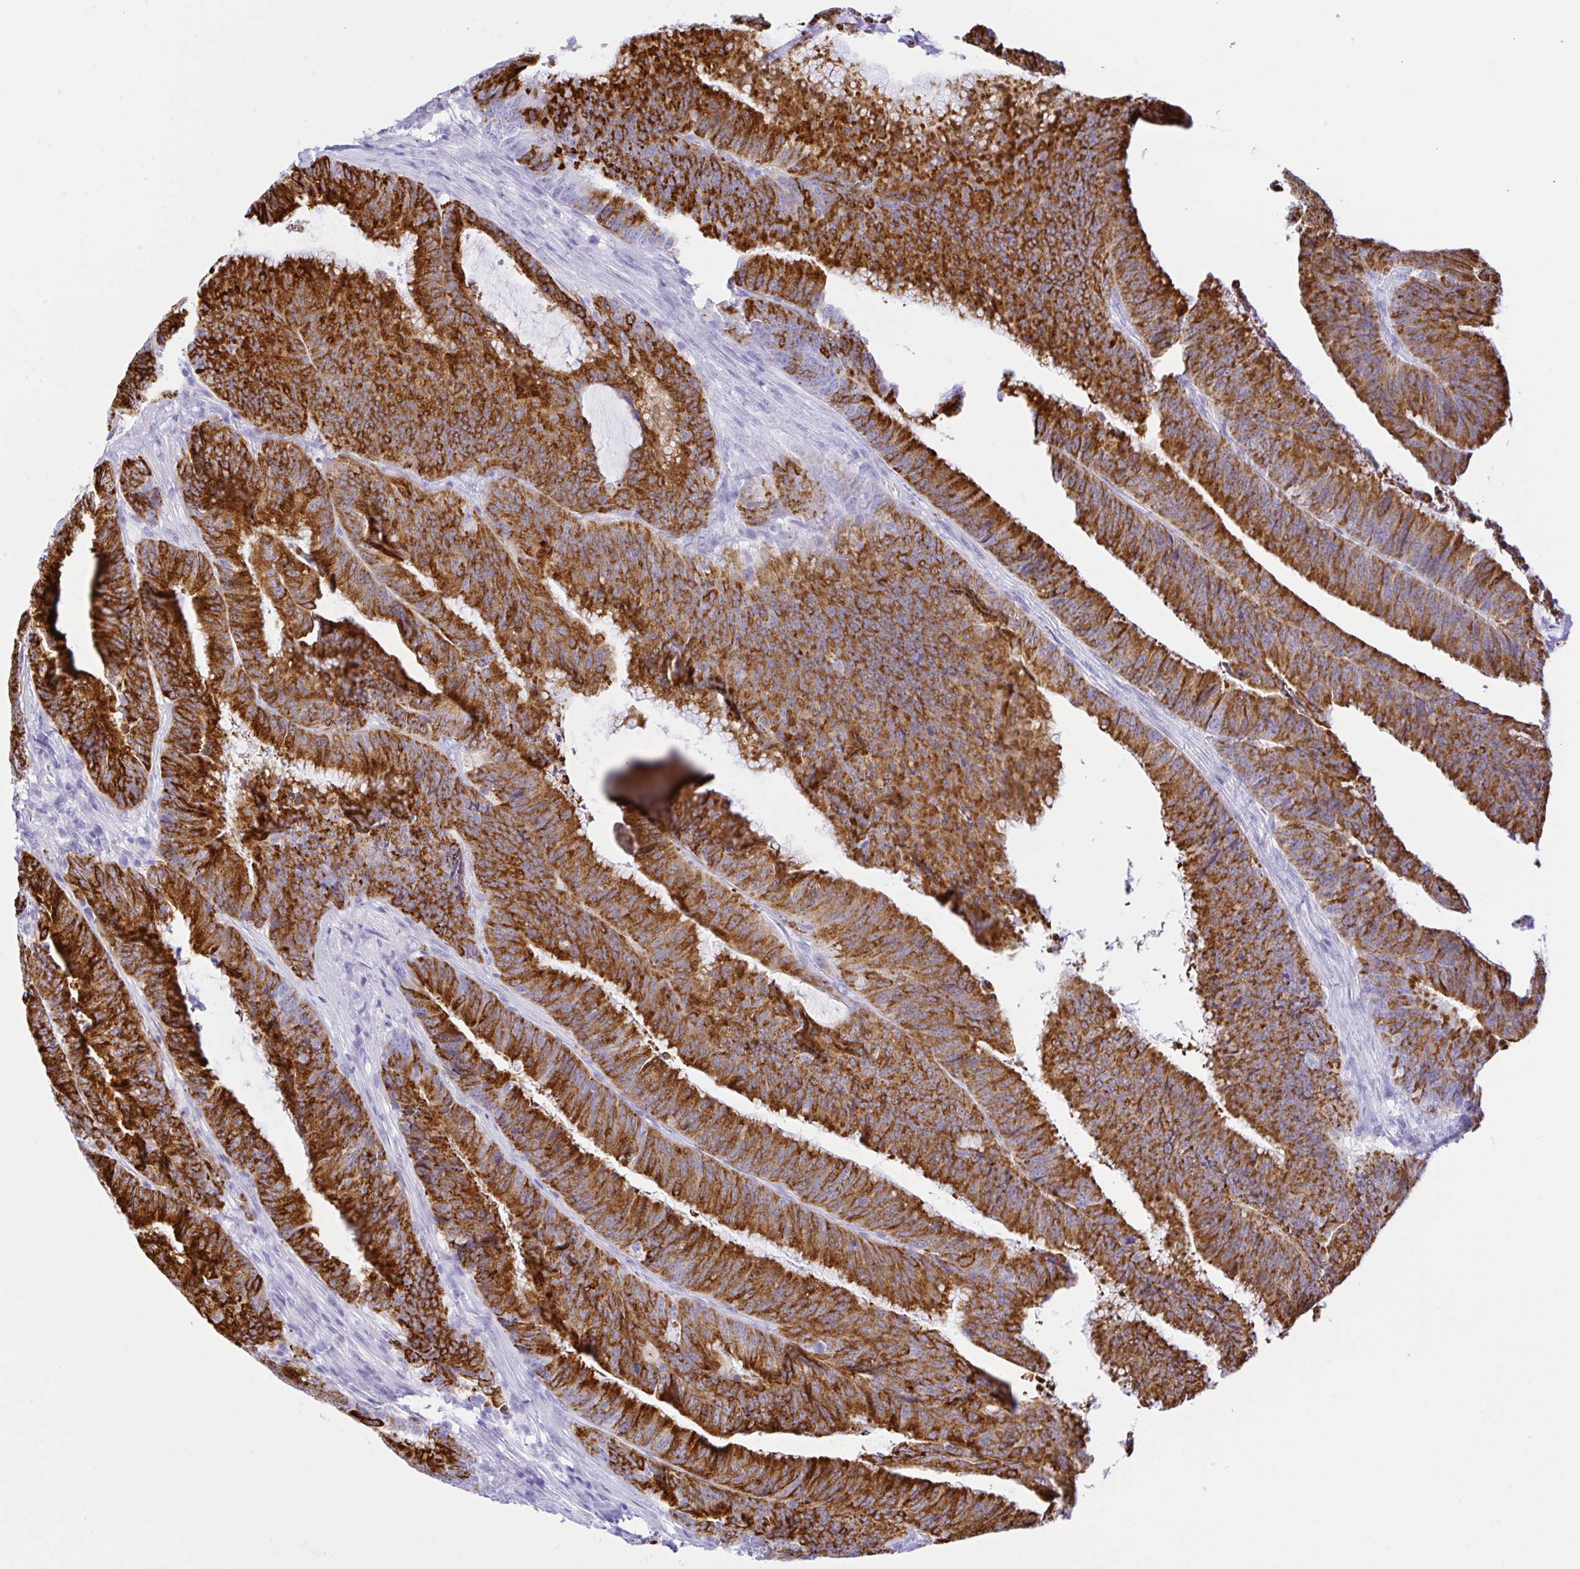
{"staining": {"intensity": "strong", "quantity": "25%-75%", "location": "cytoplasmic/membranous"}, "tissue": "colorectal cancer", "cell_type": "Tumor cells", "image_type": "cancer", "snomed": [{"axis": "morphology", "description": "Adenocarcinoma, NOS"}, {"axis": "topography", "description": "Colon"}], "caption": "Protein expression analysis of colorectal cancer (adenocarcinoma) displays strong cytoplasmic/membranous positivity in about 25%-75% of tumor cells.", "gene": "SELENOV", "patient": {"sex": "female", "age": 78}}